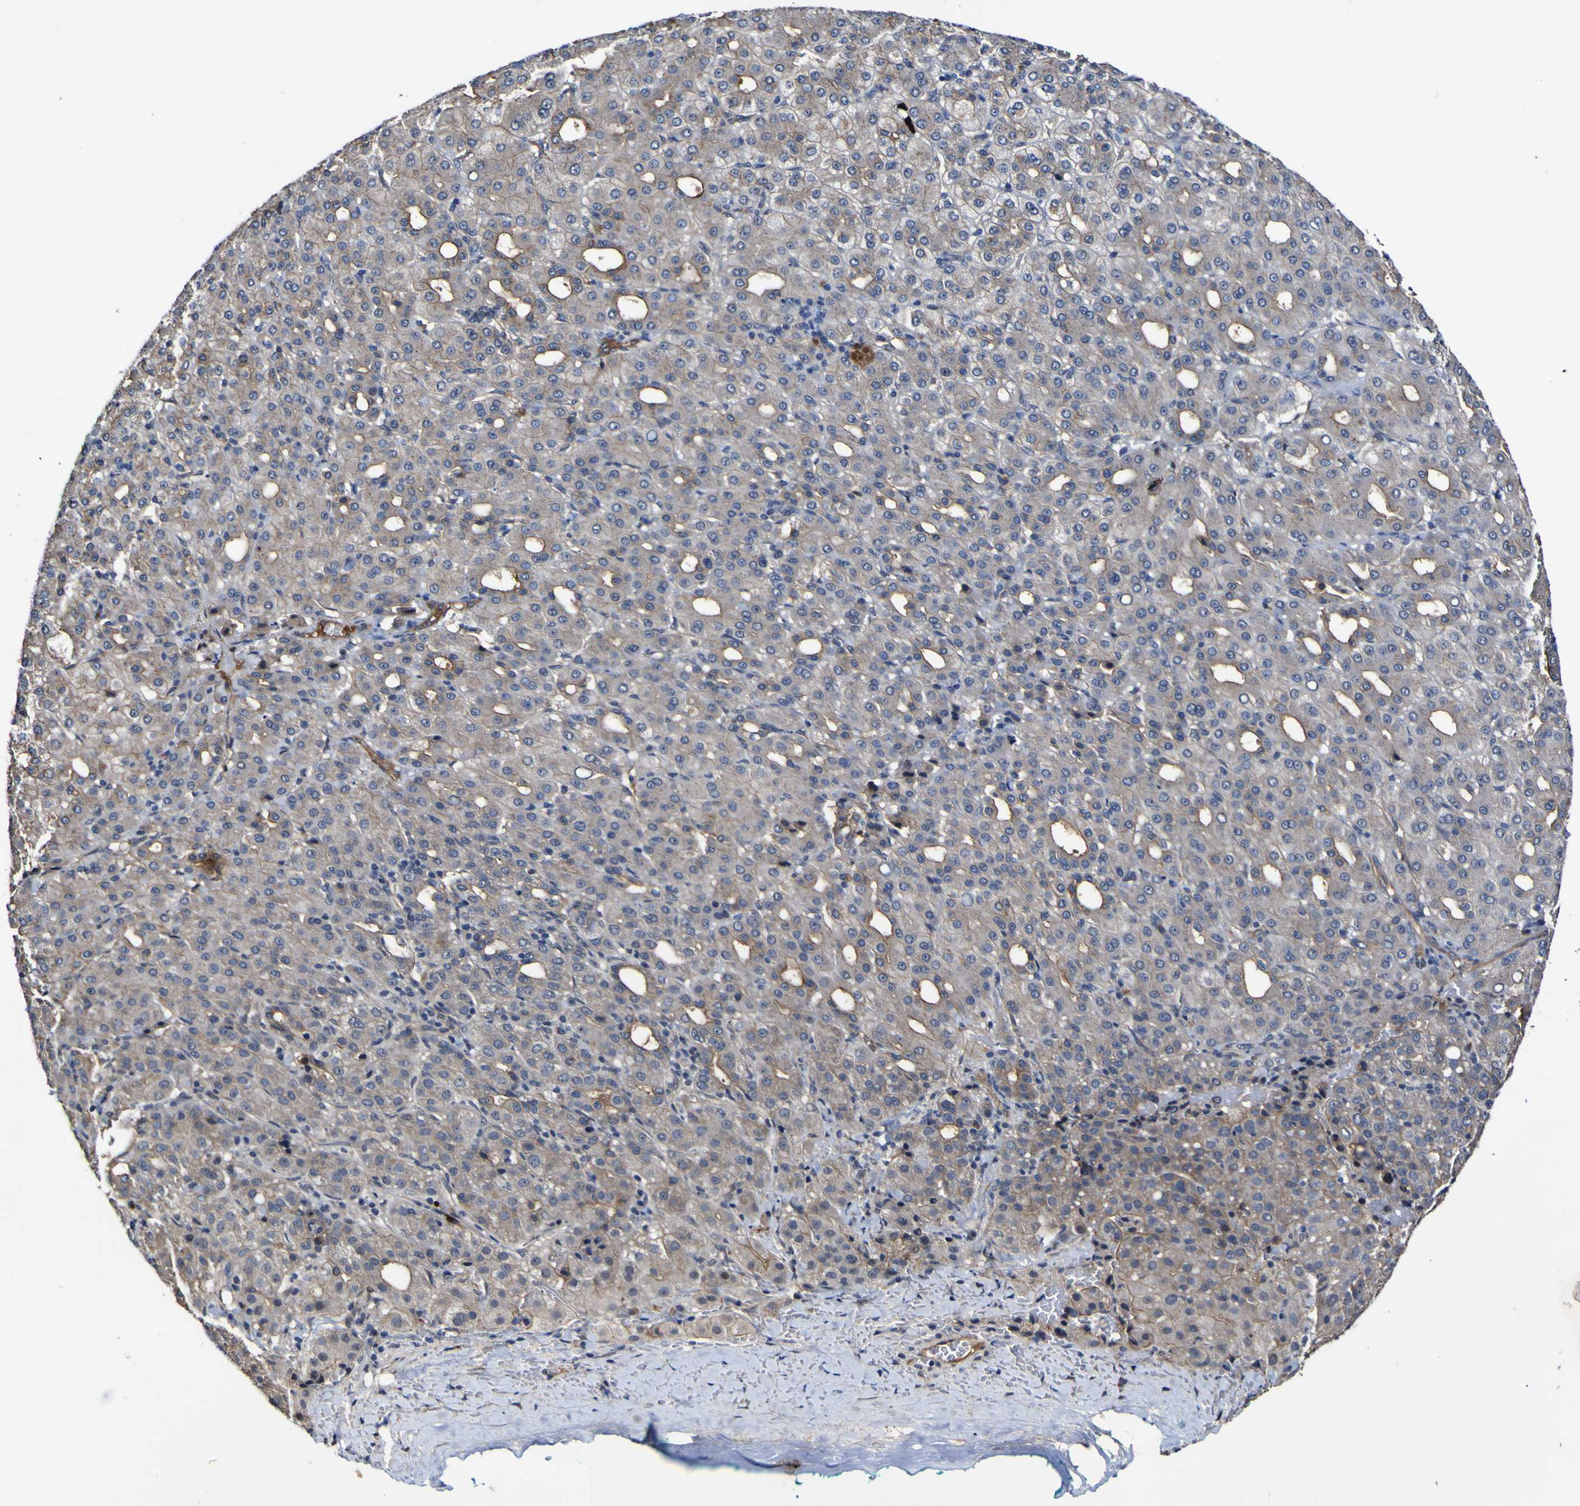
{"staining": {"intensity": "weak", "quantity": "25%-75%", "location": "cytoplasmic/membranous"}, "tissue": "liver cancer", "cell_type": "Tumor cells", "image_type": "cancer", "snomed": [{"axis": "morphology", "description": "Carcinoma, Hepatocellular, NOS"}, {"axis": "topography", "description": "Liver"}], "caption": "This histopathology image shows liver hepatocellular carcinoma stained with immunohistochemistry (IHC) to label a protein in brown. The cytoplasmic/membranous of tumor cells show weak positivity for the protein. Nuclei are counter-stained blue.", "gene": "CCL2", "patient": {"sex": "male", "age": 65}}